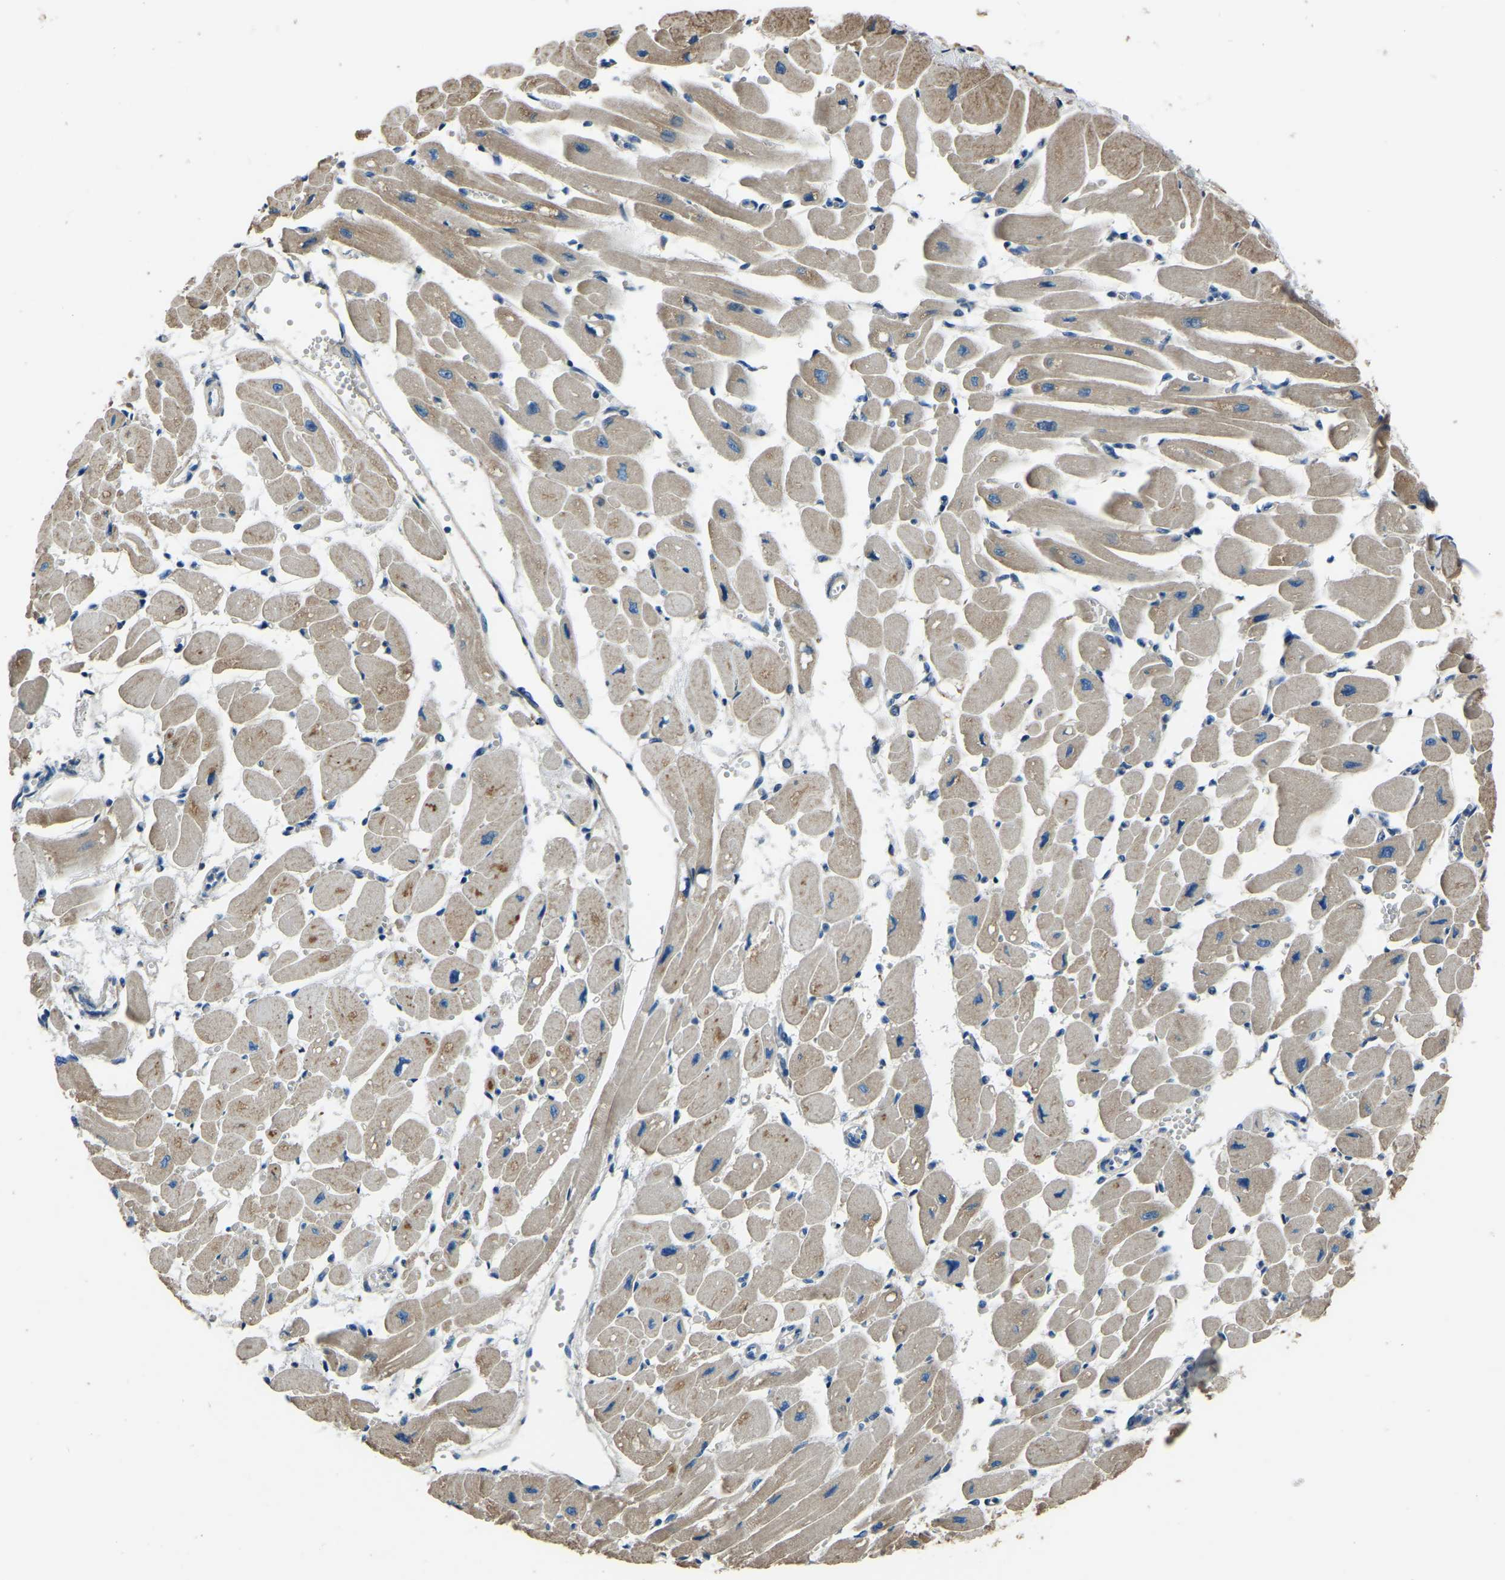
{"staining": {"intensity": "weak", "quantity": ">75%", "location": "cytoplasmic/membranous"}, "tissue": "heart muscle", "cell_type": "Cardiomyocytes", "image_type": "normal", "snomed": [{"axis": "morphology", "description": "Normal tissue, NOS"}, {"axis": "topography", "description": "Heart"}], "caption": "A photomicrograph of heart muscle stained for a protein reveals weak cytoplasmic/membranous brown staining in cardiomyocytes.", "gene": "COL3A1", "patient": {"sex": "female", "age": 54}}